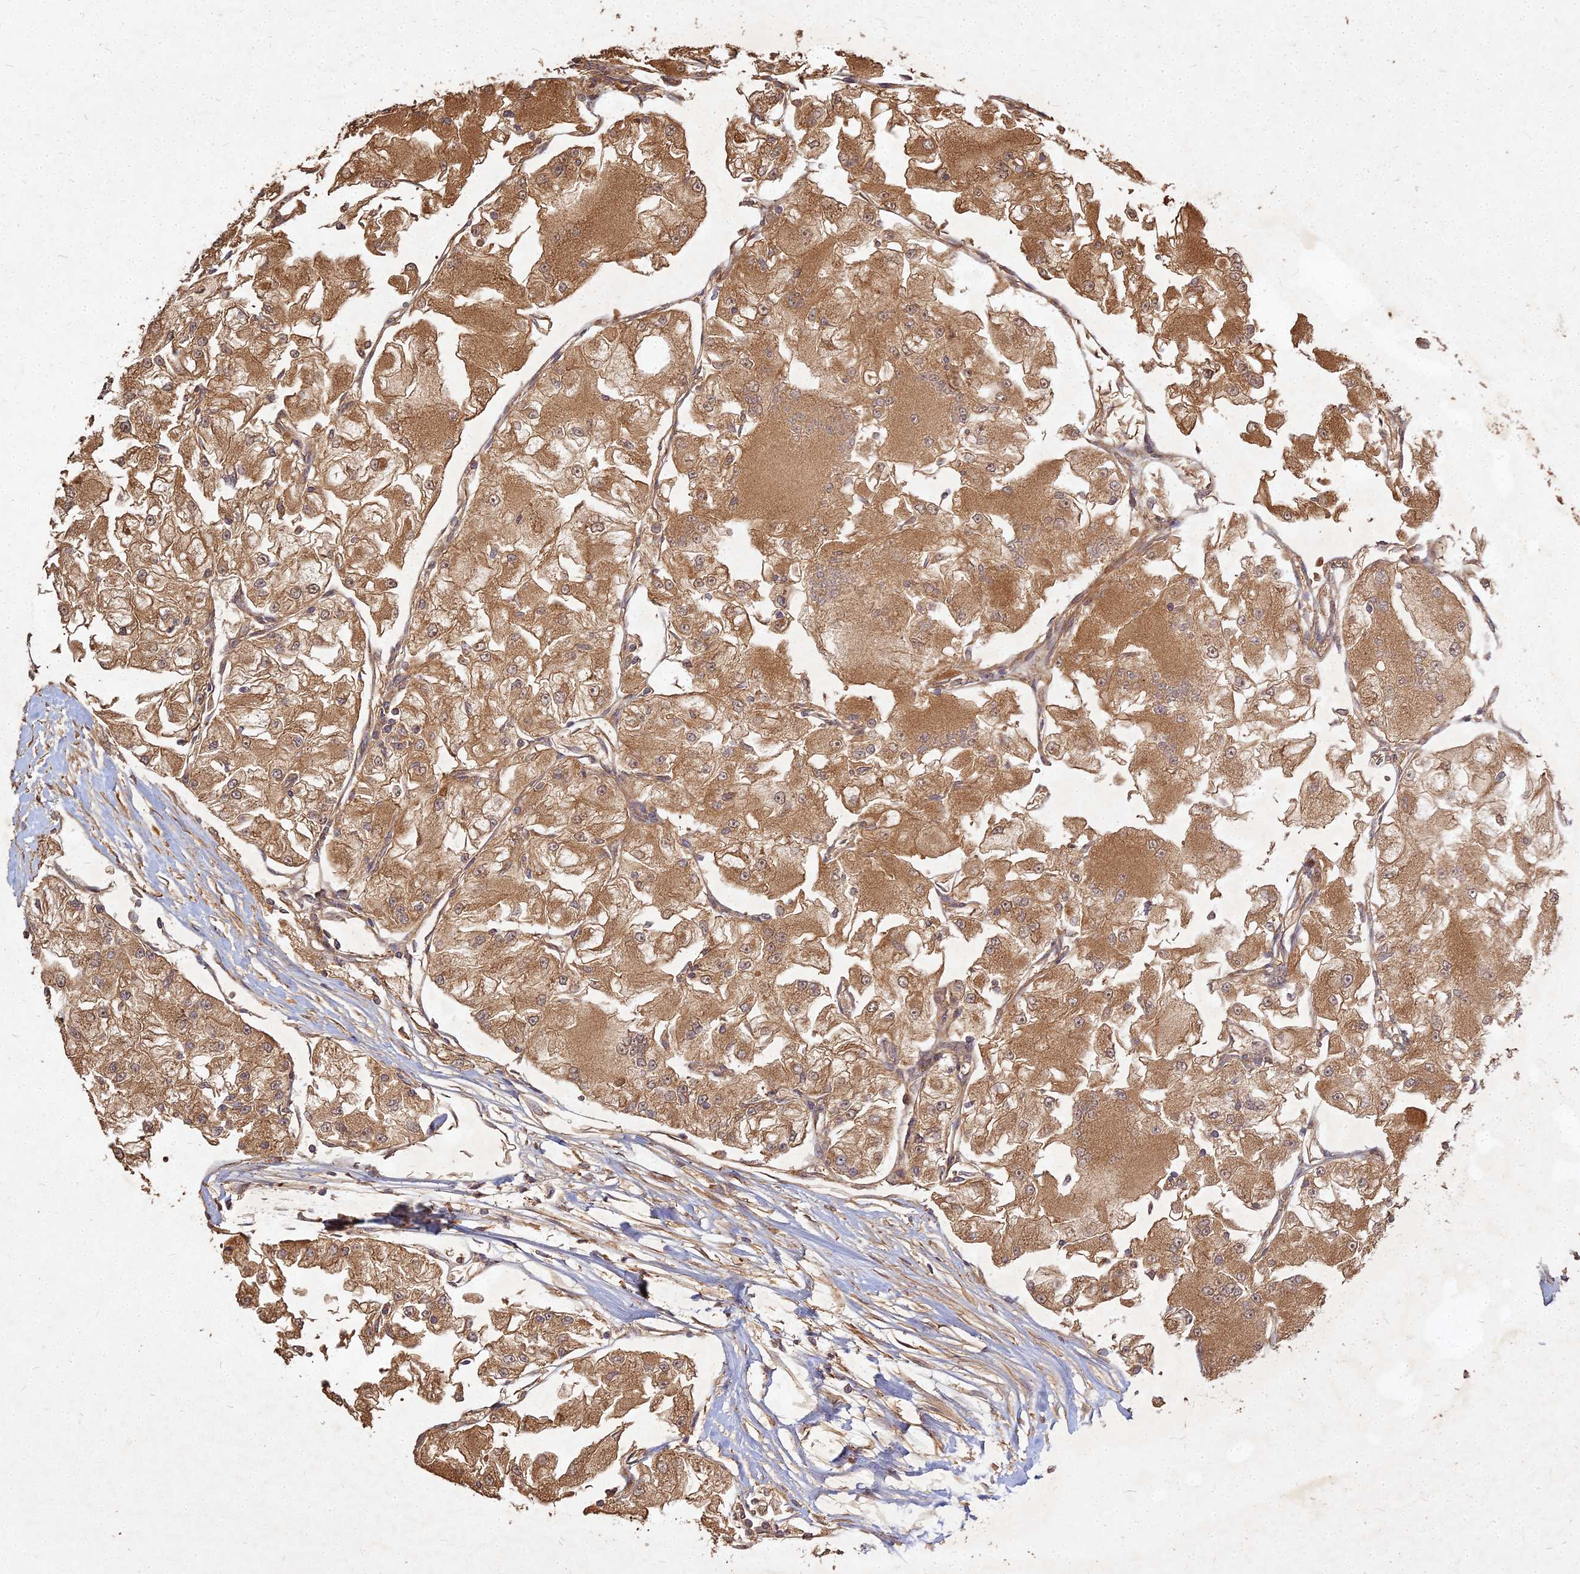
{"staining": {"intensity": "moderate", "quantity": ">75%", "location": "cytoplasmic/membranous"}, "tissue": "renal cancer", "cell_type": "Tumor cells", "image_type": "cancer", "snomed": [{"axis": "morphology", "description": "Adenocarcinoma, NOS"}, {"axis": "topography", "description": "Kidney"}], "caption": "Immunohistochemistry of human renal cancer shows medium levels of moderate cytoplasmic/membranous expression in approximately >75% of tumor cells.", "gene": "UBE2W", "patient": {"sex": "female", "age": 72}}